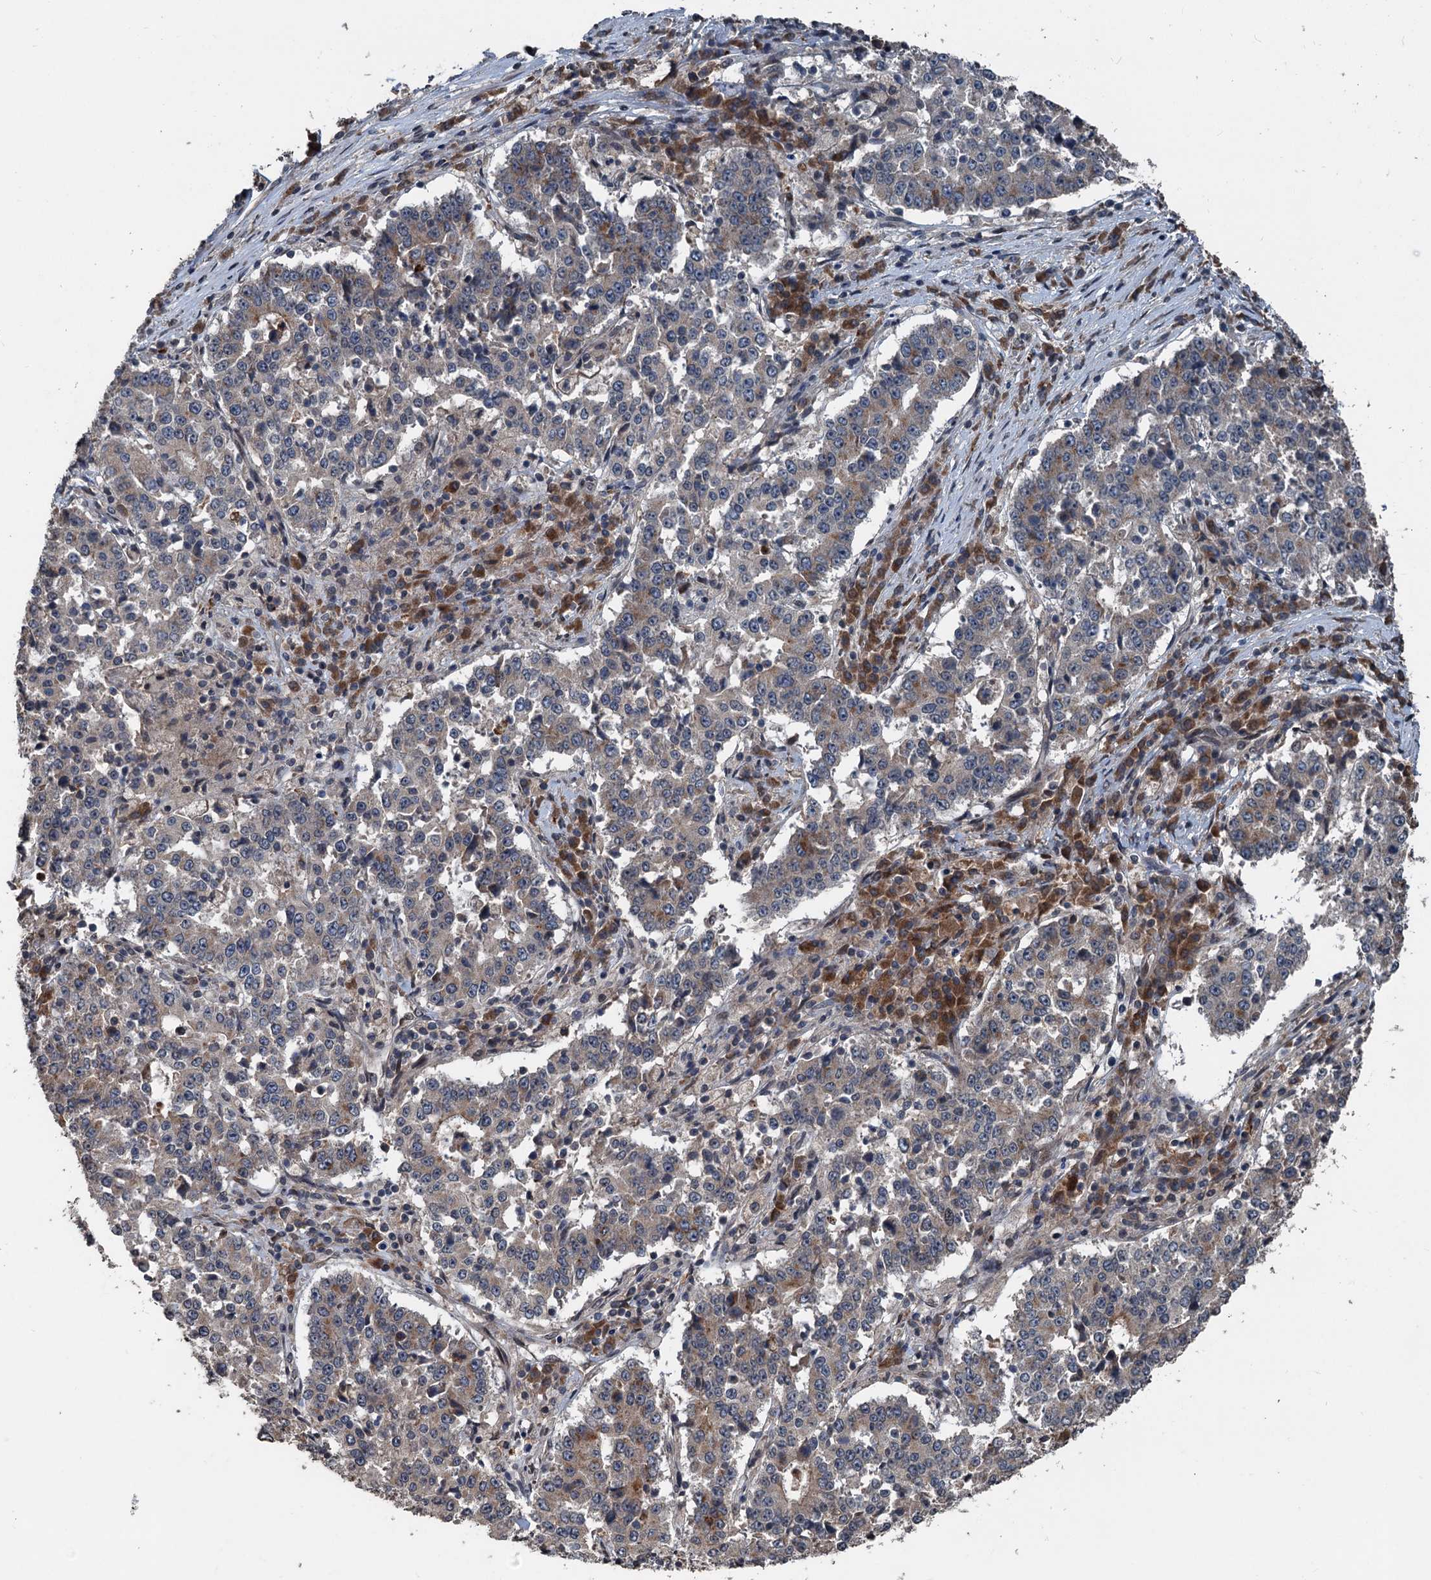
{"staining": {"intensity": "weak", "quantity": "25%-75%", "location": "cytoplasmic/membranous"}, "tissue": "stomach cancer", "cell_type": "Tumor cells", "image_type": "cancer", "snomed": [{"axis": "morphology", "description": "Adenocarcinoma, NOS"}, {"axis": "topography", "description": "Stomach"}], "caption": "Stomach cancer tissue displays weak cytoplasmic/membranous expression in about 25%-75% of tumor cells", "gene": "N4BP2L2", "patient": {"sex": "male", "age": 59}}